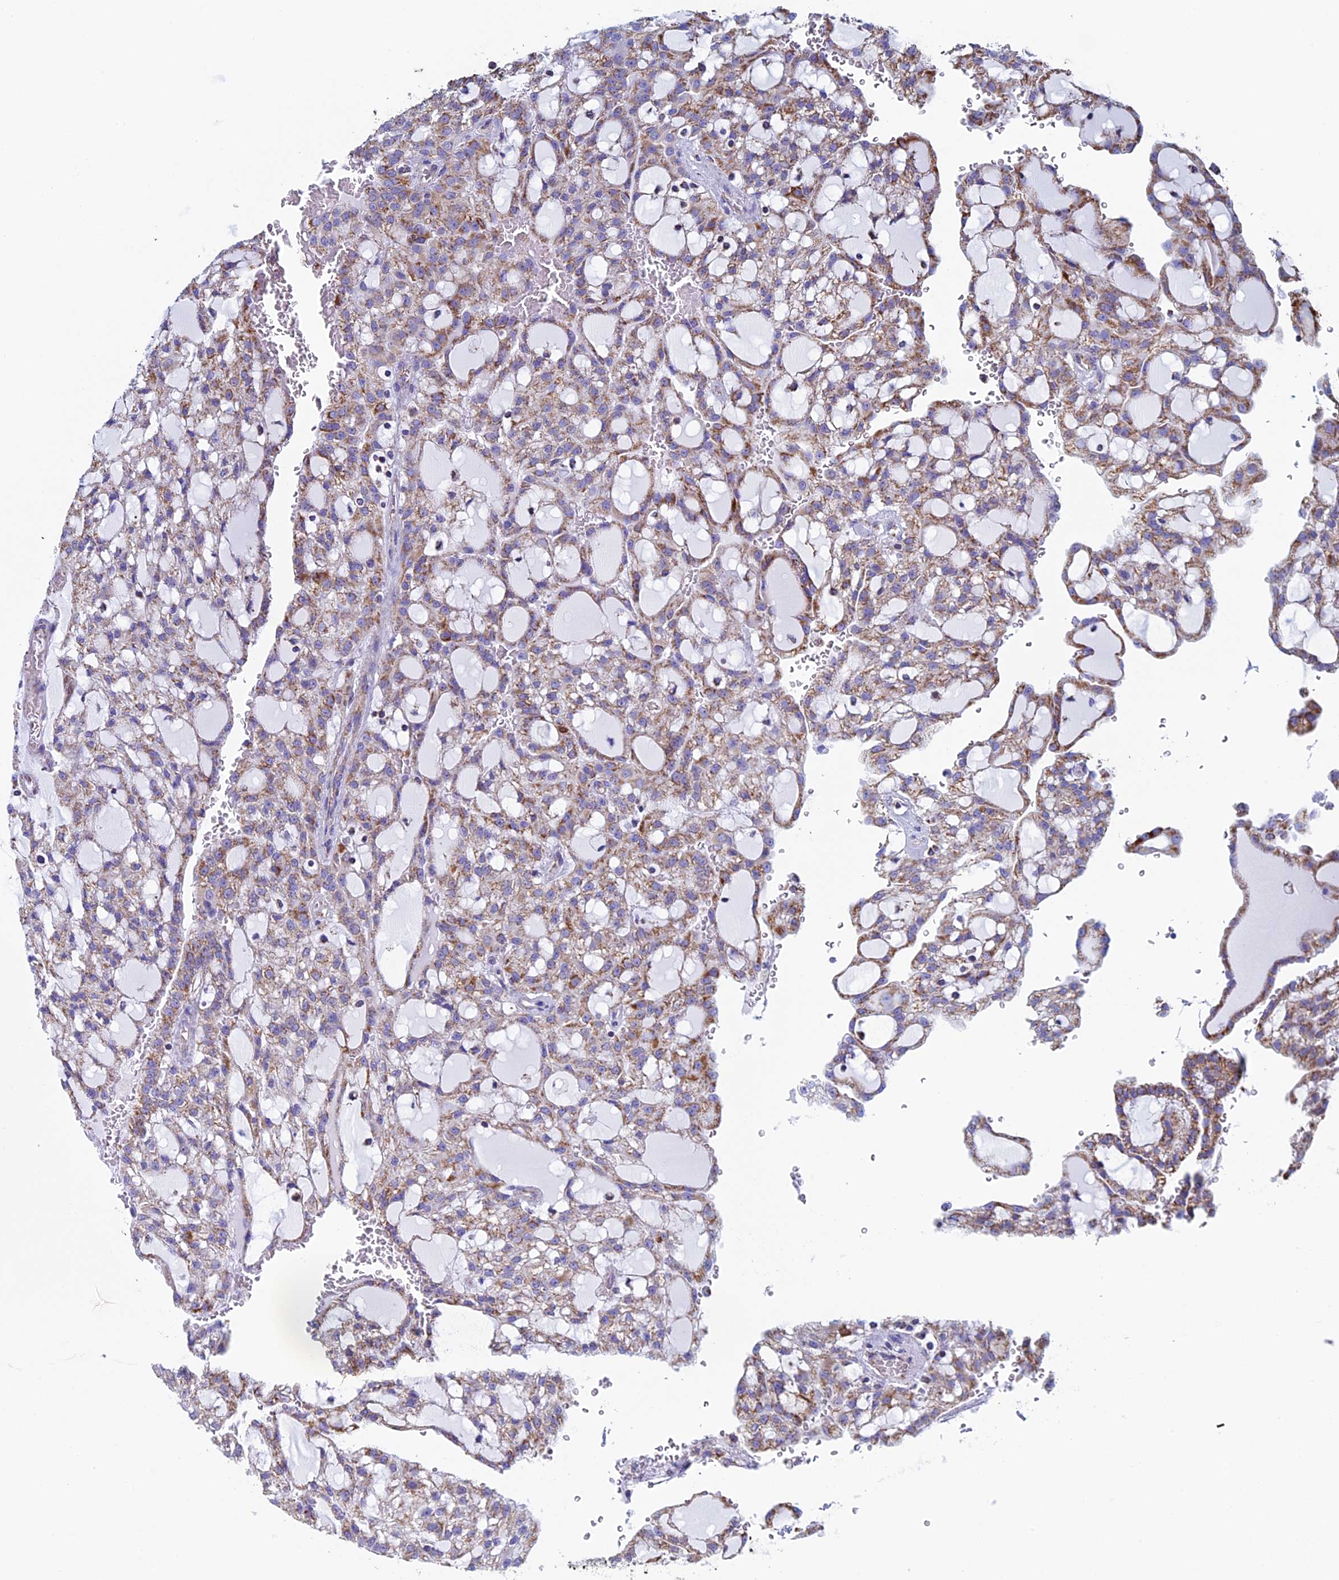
{"staining": {"intensity": "moderate", "quantity": ">75%", "location": "cytoplasmic/membranous"}, "tissue": "renal cancer", "cell_type": "Tumor cells", "image_type": "cancer", "snomed": [{"axis": "morphology", "description": "Adenocarcinoma, NOS"}, {"axis": "topography", "description": "Kidney"}], "caption": "Protein staining reveals moderate cytoplasmic/membranous positivity in approximately >75% of tumor cells in renal adenocarcinoma. (brown staining indicates protein expression, while blue staining denotes nuclei).", "gene": "UQCRFS1", "patient": {"sex": "male", "age": 63}}